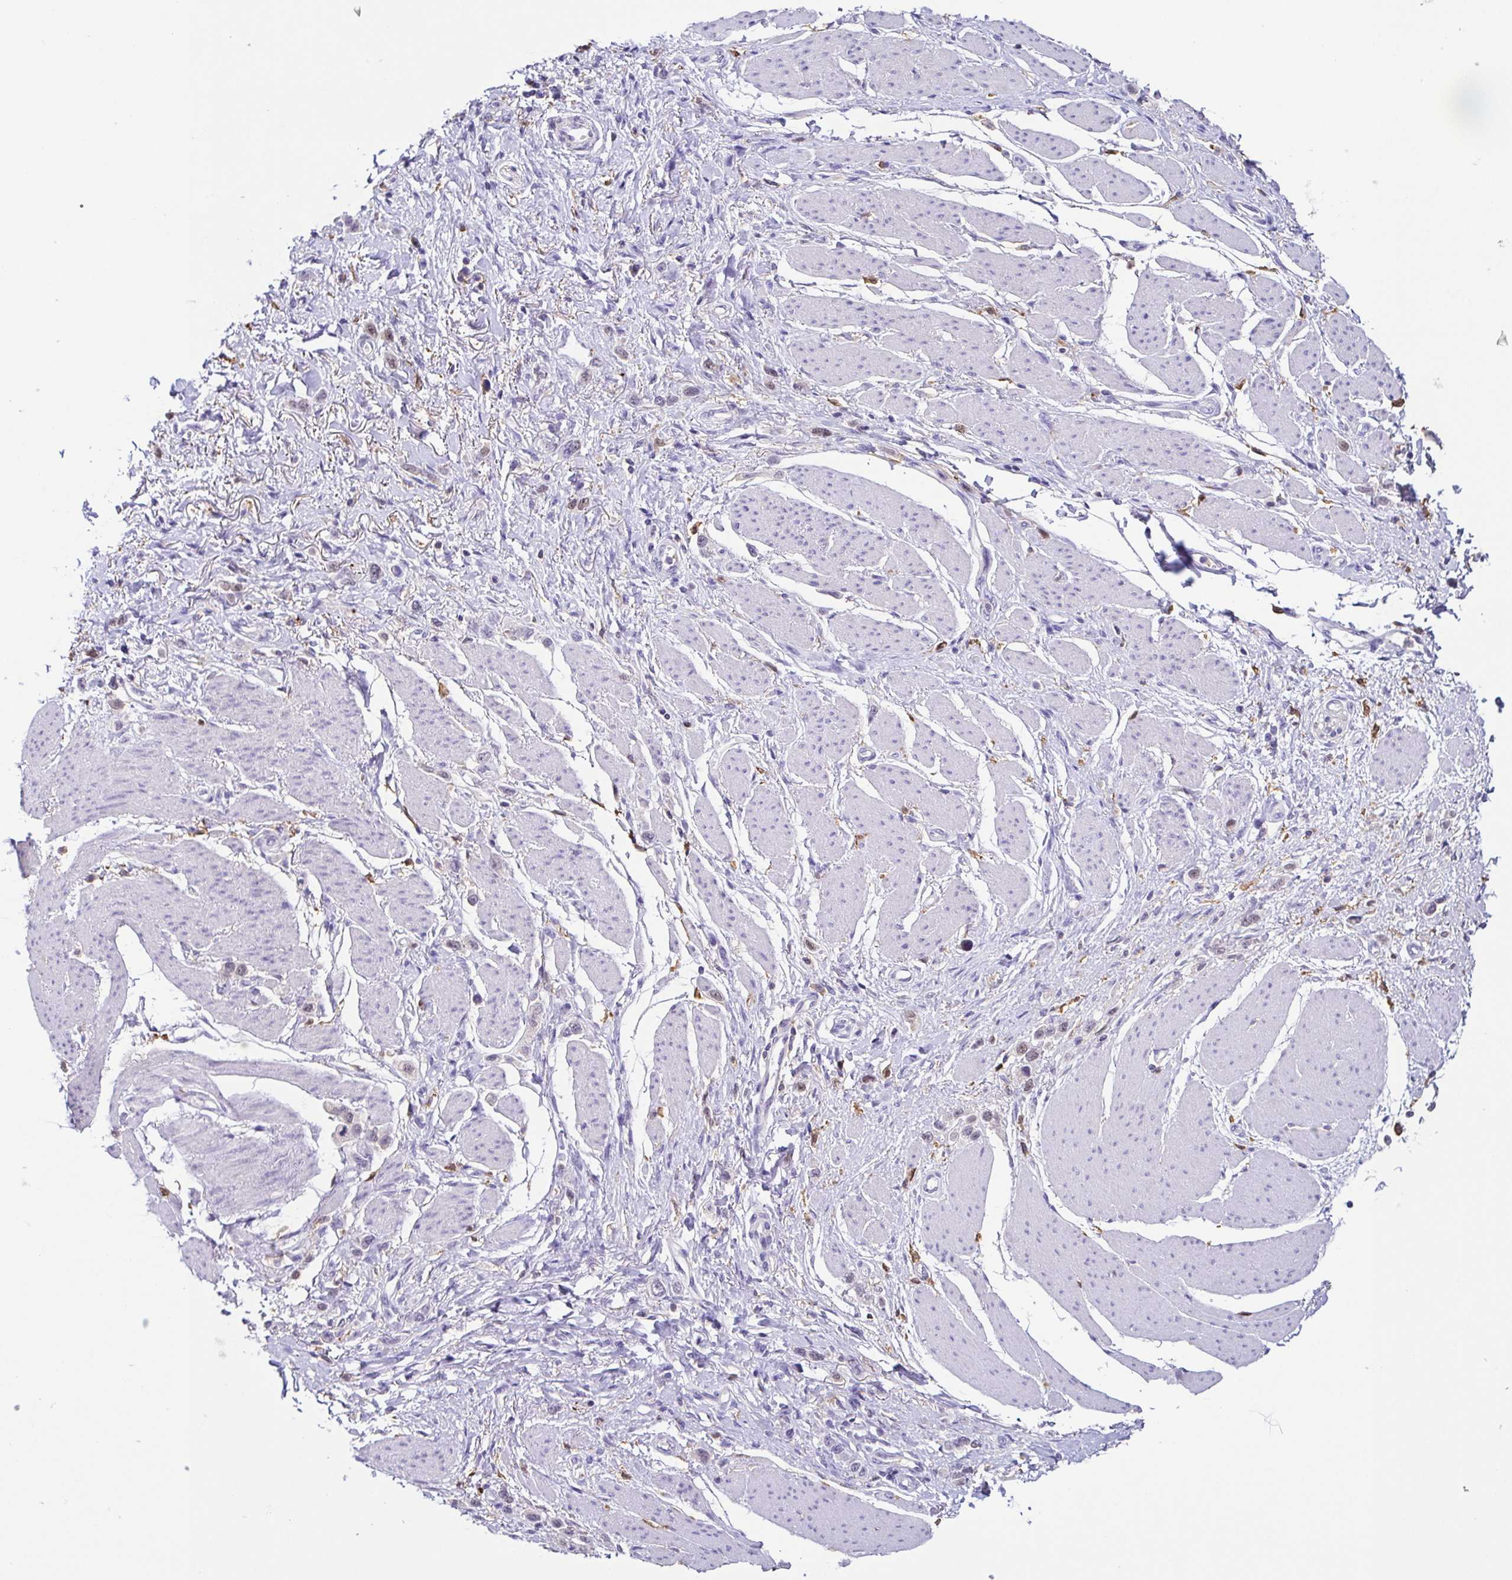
{"staining": {"intensity": "negative", "quantity": "none", "location": "none"}, "tissue": "stomach cancer", "cell_type": "Tumor cells", "image_type": "cancer", "snomed": [{"axis": "morphology", "description": "Adenocarcinoma, NOS"}, {"axis": "topography", "description": "Stomach"}], "caption": "This photomicrograph is of stomach cancer (adenocarcinoma) stained with immunohistochemistry (IHC) to label a protein in brown with the nuclei are counter-stained blue. There is no staining in tumor cells. The staining was performed using DAB to visualize the protein expression in brown, while the nuclei were stained in blue with hematoxylin (Magnification: 20x).", "gene": "ANXA10", "patient": {"sex": "female", "age": 65}}